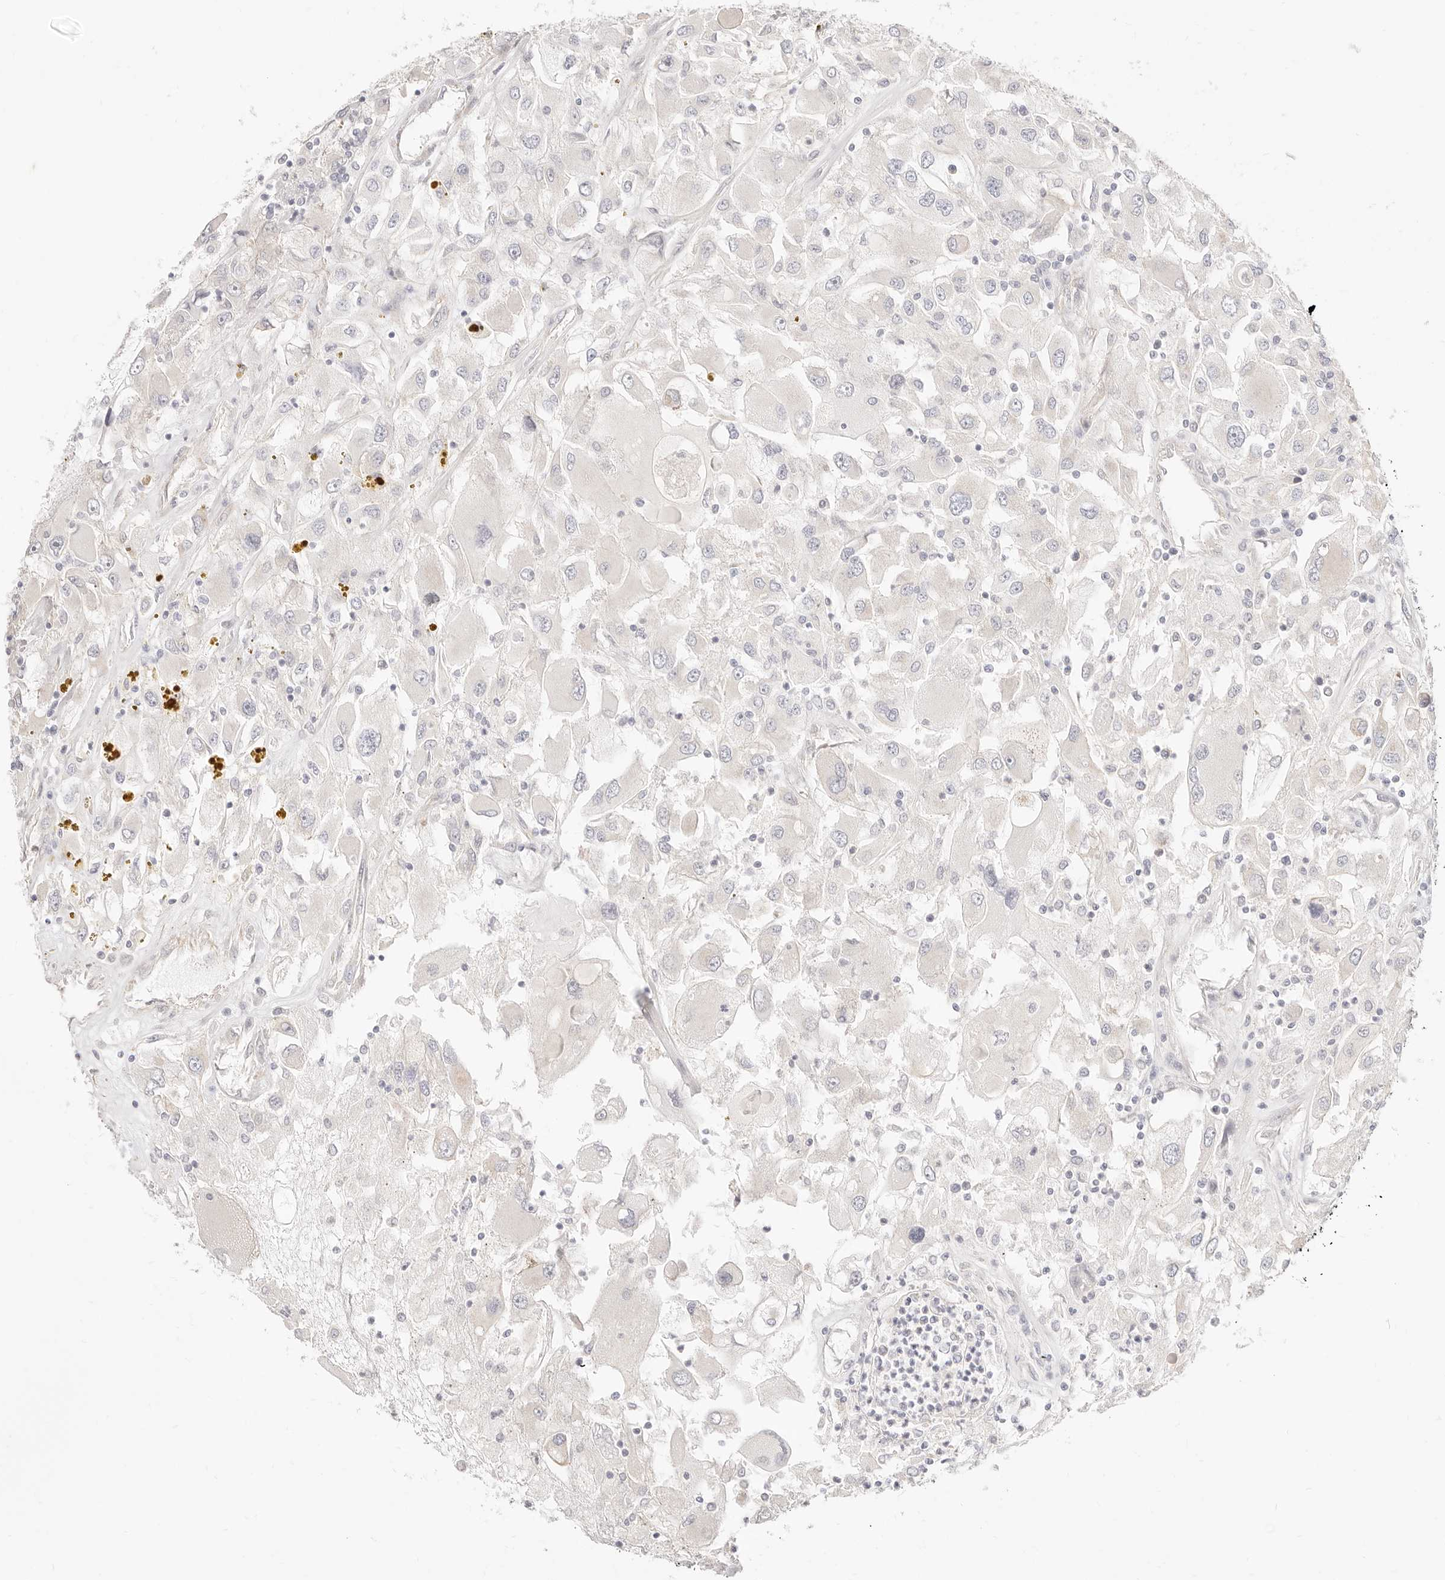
{"staining": {"intensity": "negative", "quantity": "none", "location": "none"}, "tissue": "renal cancer", "cell_type": "Tumor cells", "image_type": "cancer", "snomed": [{"axis": "morphology", "description": "Adenocarcinoma, NOS"}, {"axis": "topography", "description": "Kidney"}], "caption": "There is no significant expression in tumor cells of renal adenocarcinoma.", "gene": "UBXN10", "patient": {"sex": "female", "age": 52}}